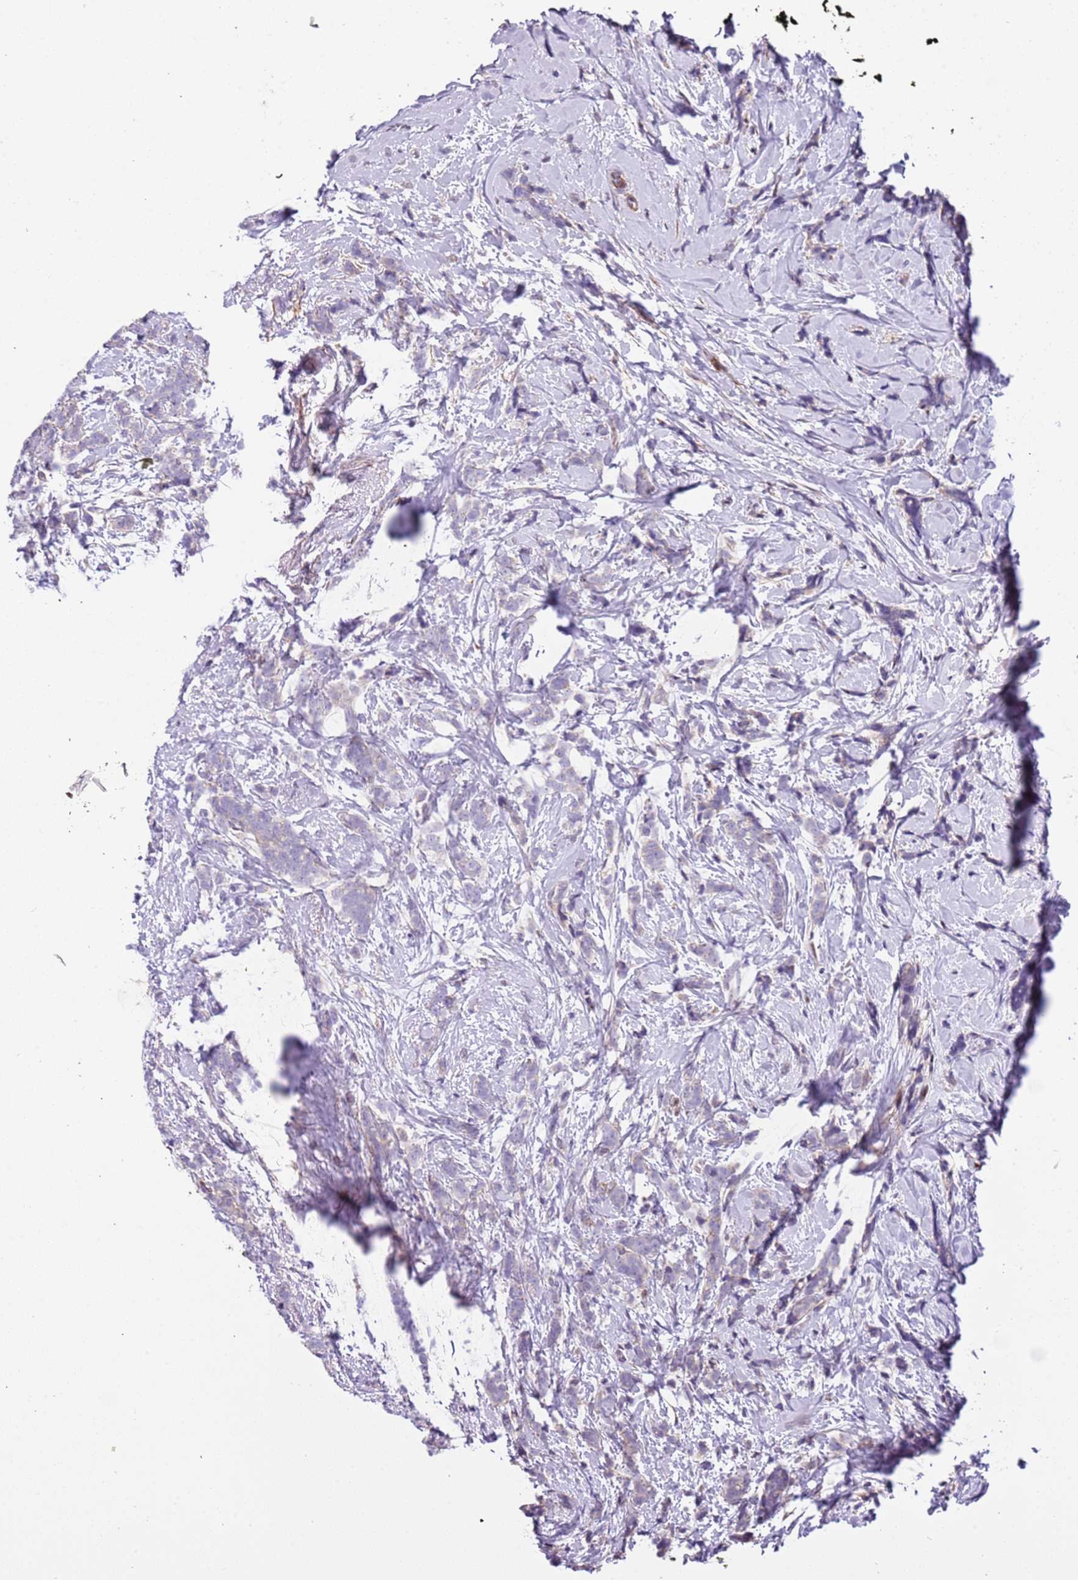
{"staining": {"intensity": "negative", "quantity": "none", "location": "none"}, "tissue": "breast cancer", "cell_type": "Tumor cells", "image_type": "cancer", "snomed": [{"axis": "morphology", "description": "Lobular carcinoma"}, {"axis": "topography", "description": "Breast"}], "caption": "A histopathology image of human breast cancer is negative for staining in tumor cells.", "gene": "PLEKHH1", "patient": {"sex": "female", "age": 58}}